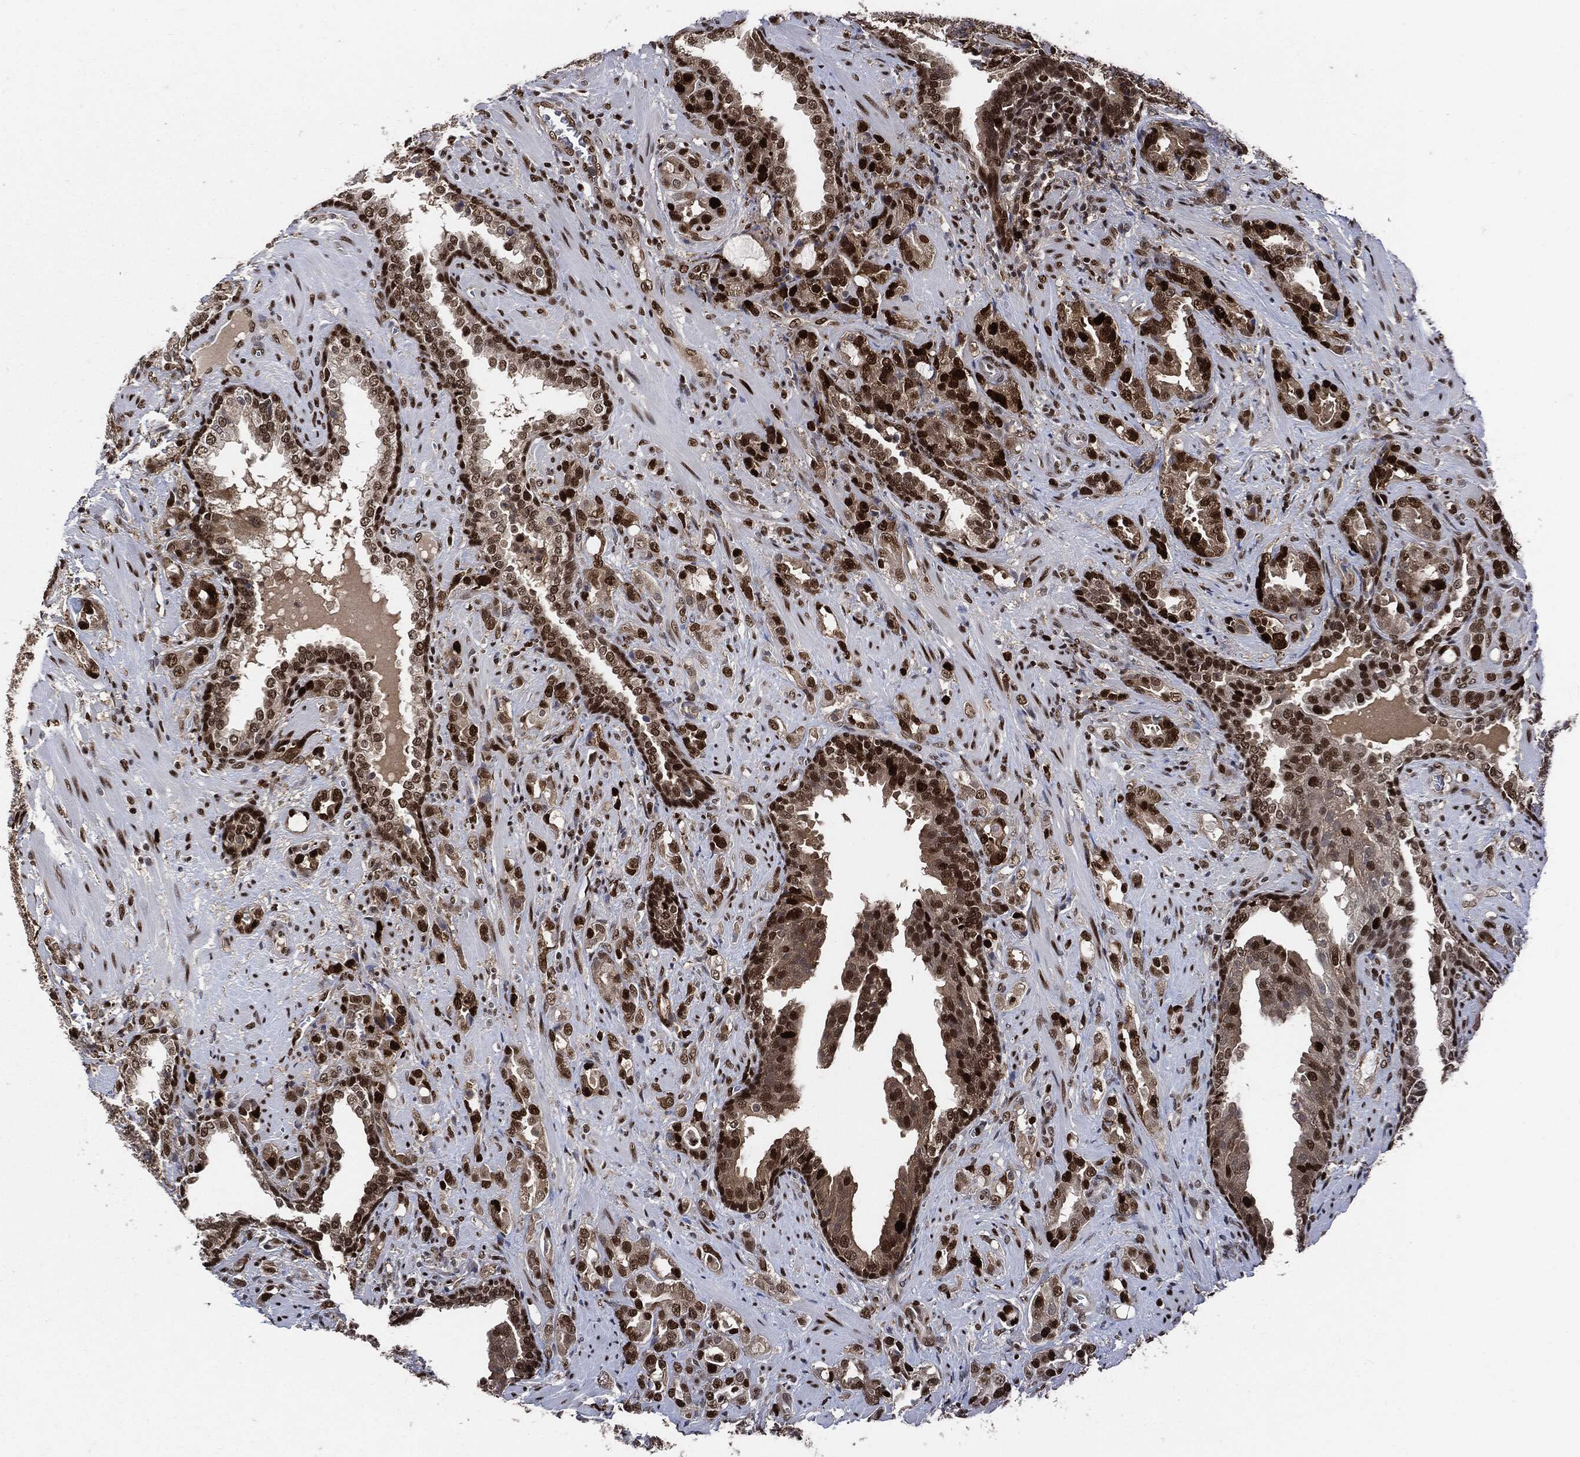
{"staining": {"intensity": "strong", "quantity": ">75%", "location": "nuclear"}, "tissue": "prostate cancer", "cell_type": "Tumor cells", "image_type": "cancer", "snomed": [{"axis": "morphology", "description": "Adenocarcinoma, NOS"}, {"axis": "topography", "description": "Prostate"}], "caption": "Tumor cells display high levels of strong nuclear expression in approximately >75% of cells in human prostate cancer.", "gene": "PCNA", "patient": {"sex": "male", "age": 57}}